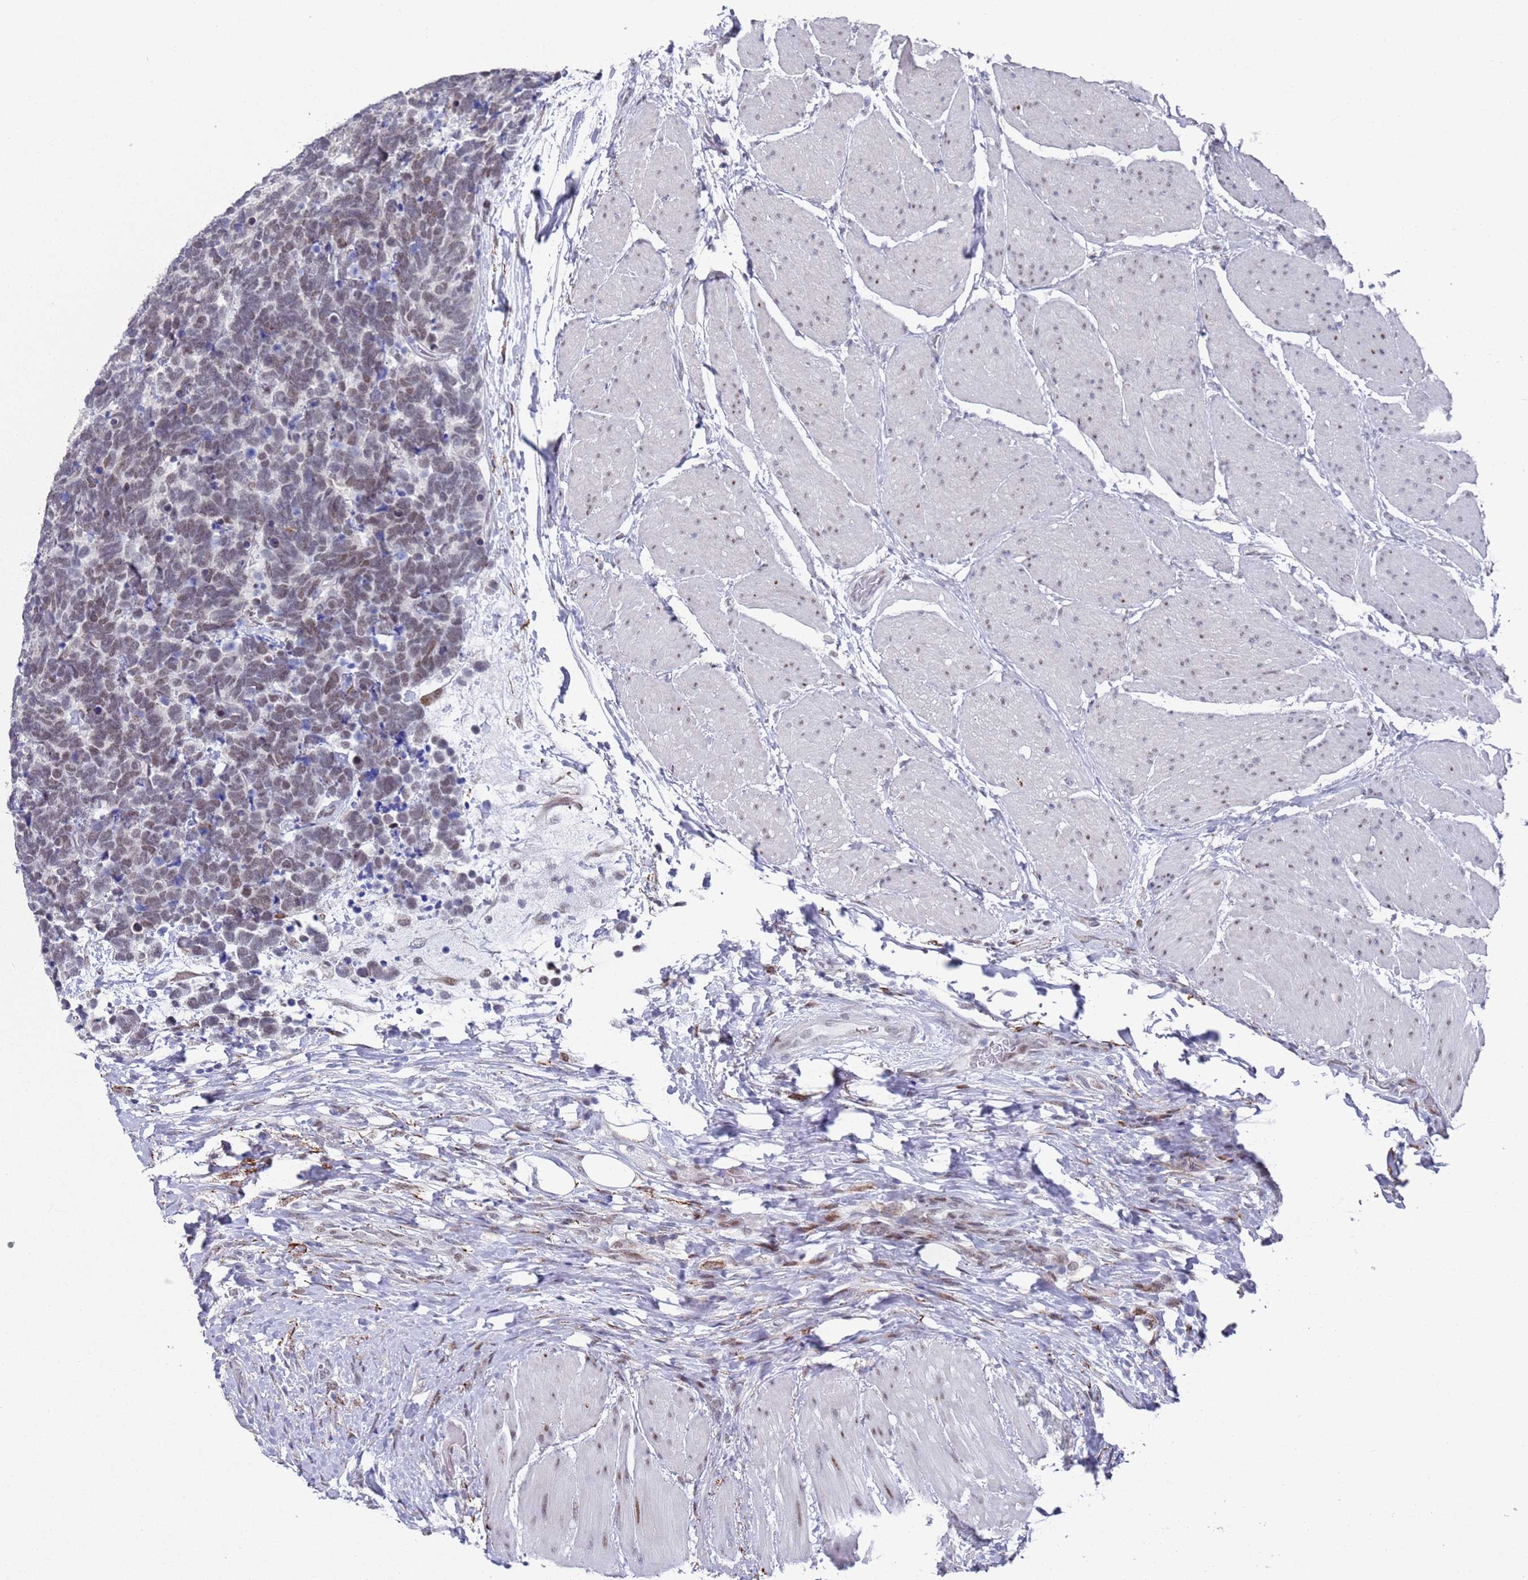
{"staining": {"intensity": "weak", "quantity": ">75%", "location": "nuclear"}, "tissue": "carcinoid", "cell_type": "Tumor cells", "image_type": "cancer", "snomed": [{"axis": "morphology", "description": "Carcinoma, NOS"}, {"axis": "morphology", "description": "Carcinoid, malignant, NOS"}, {"axis": "topography", "description": "Urinary bladder"}], "caption": "Carcinoid stained for a protein reveals weak nuclear positivity in tumor cells. (DAB = brown stain, brightfield microscopy at high magnification).", "gene": "COPS6", "patient": {"sex": "male", "age": 57}}